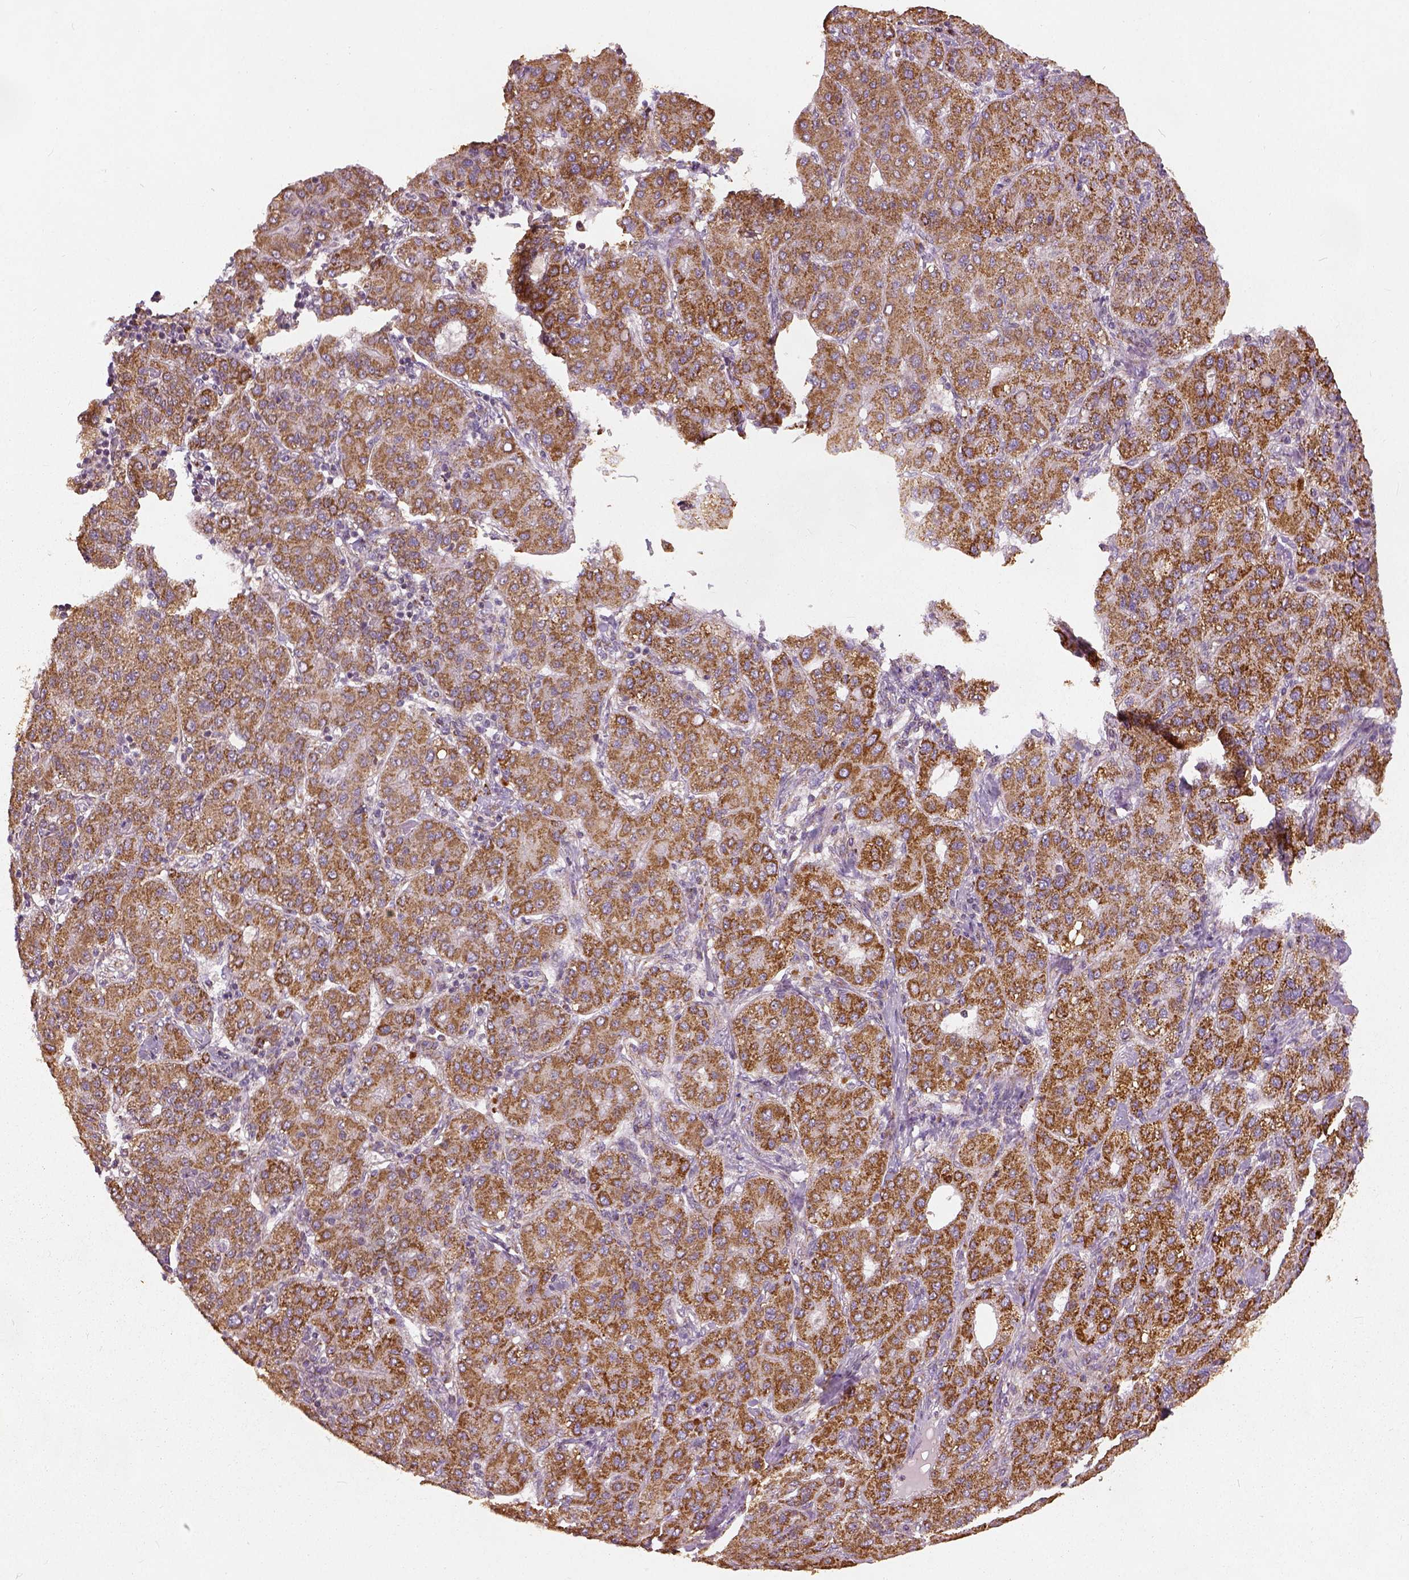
{"staining": {"intensity": "moderate", "quantity": ">75%", "location": "cytoplasmic/membranous"}, "tissue": "liver cancer", "cell_type": "Tumor cells", "image_type": "cancer", "snomed": [{"axis": "morphology", "description": "Carcinoma, Hepatocellular, NOS"}, {"axis": "topography", "description": "Liver"}], "caption": "Human liver cancer (hepatocellular carcinoma) stained with a protein marker shows moderate staining in tumor cells.", "gene": "PGAM5", "patient": {"sex": "male", "age": 65}}